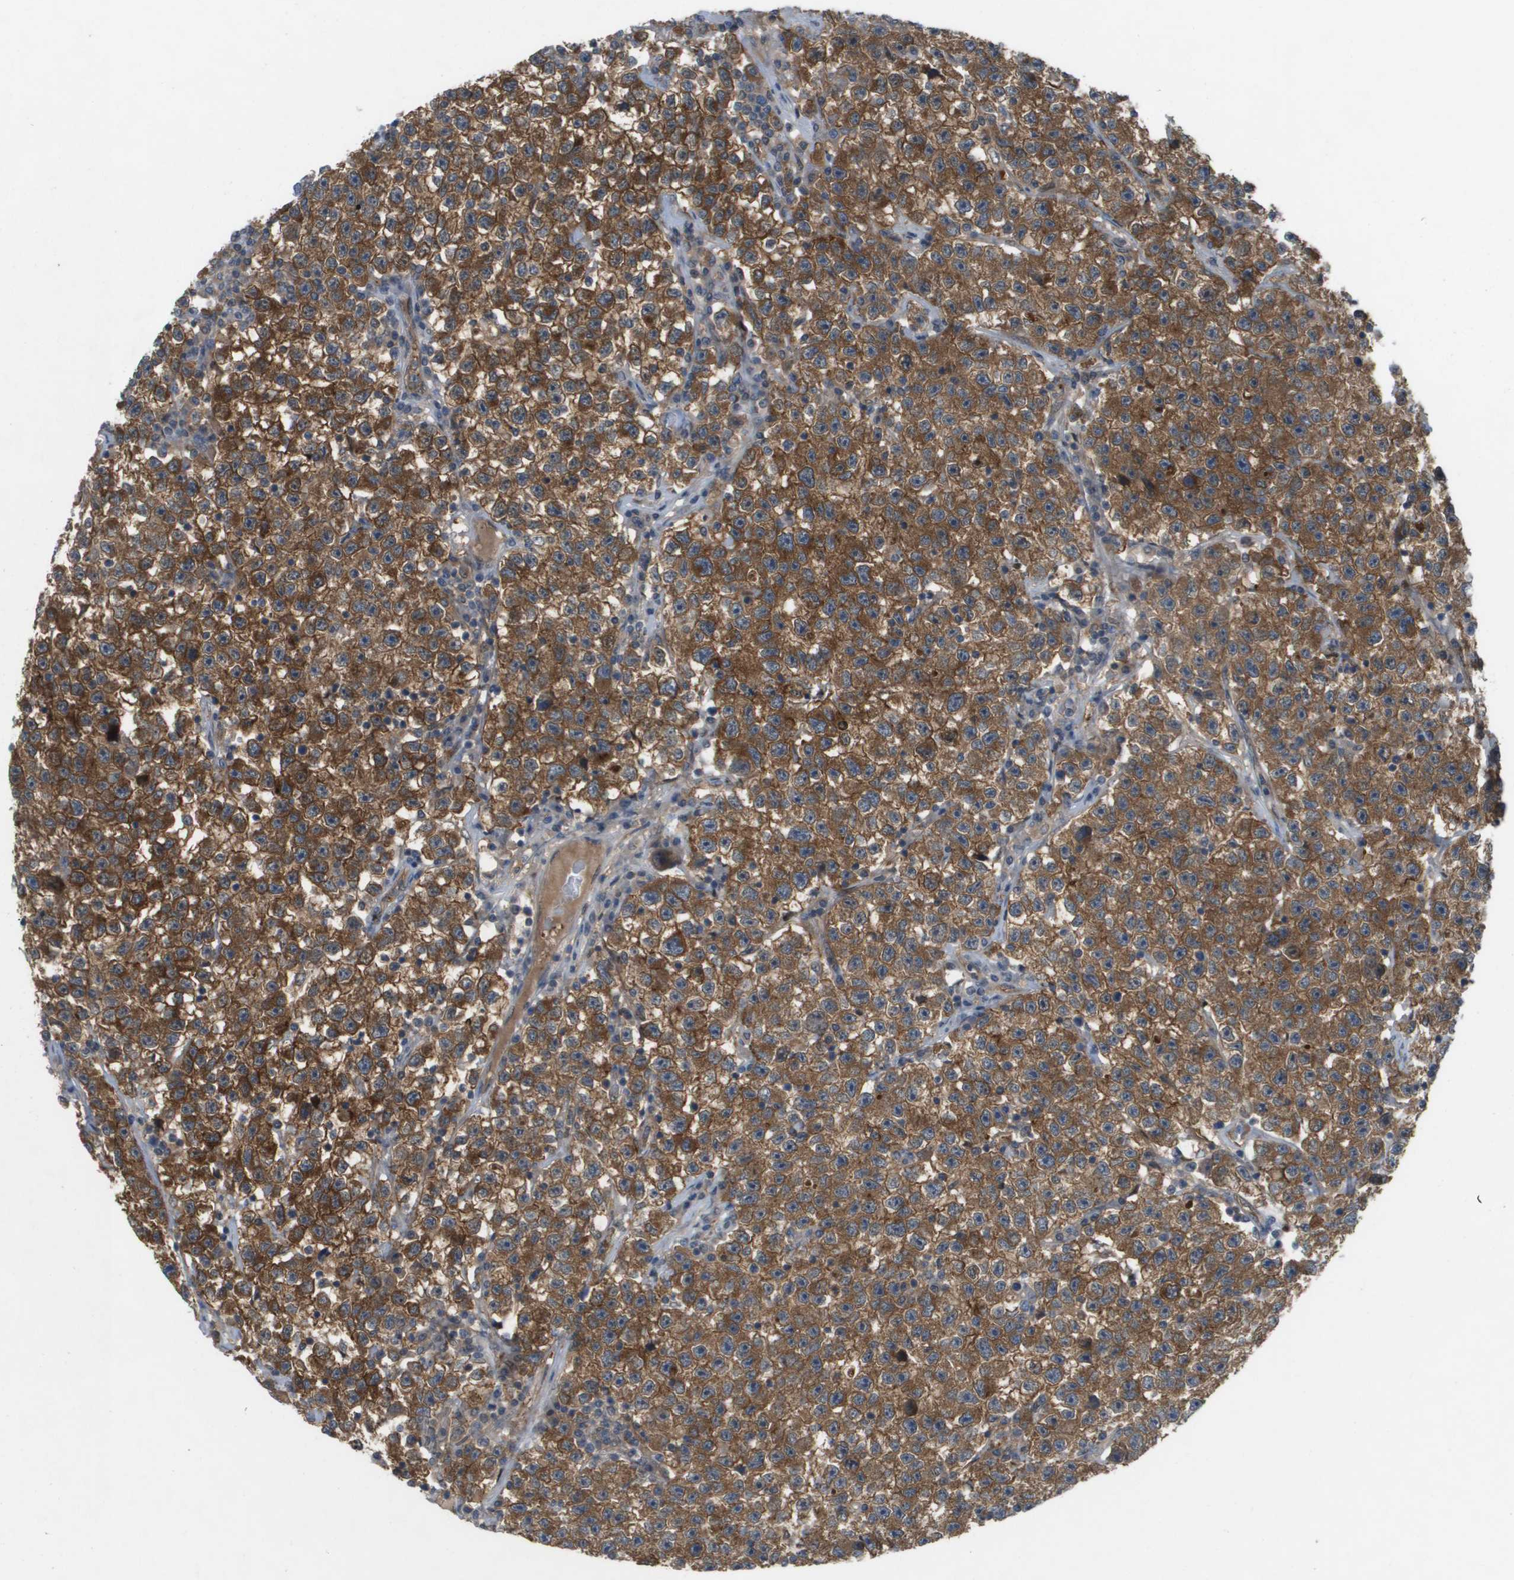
{"staining": {"intensity": "strong", "quantity": ">75%", "location": "cytoplasmic/membranous"}, "tissue": "testis cancer", "cell_type": "Tumor cells", "image_type": "cancer", "snomed": [{"axis": "morphology", "description": "Seminoma, NOS"}, {"axis": "topography", "description": "Testis"}], "caption": "Human testis cancer stained with a protein marker demonstrates strong staining in tumor cells.", "gene": "PALD1", "patient": {"sex": "male", "age": 22}}